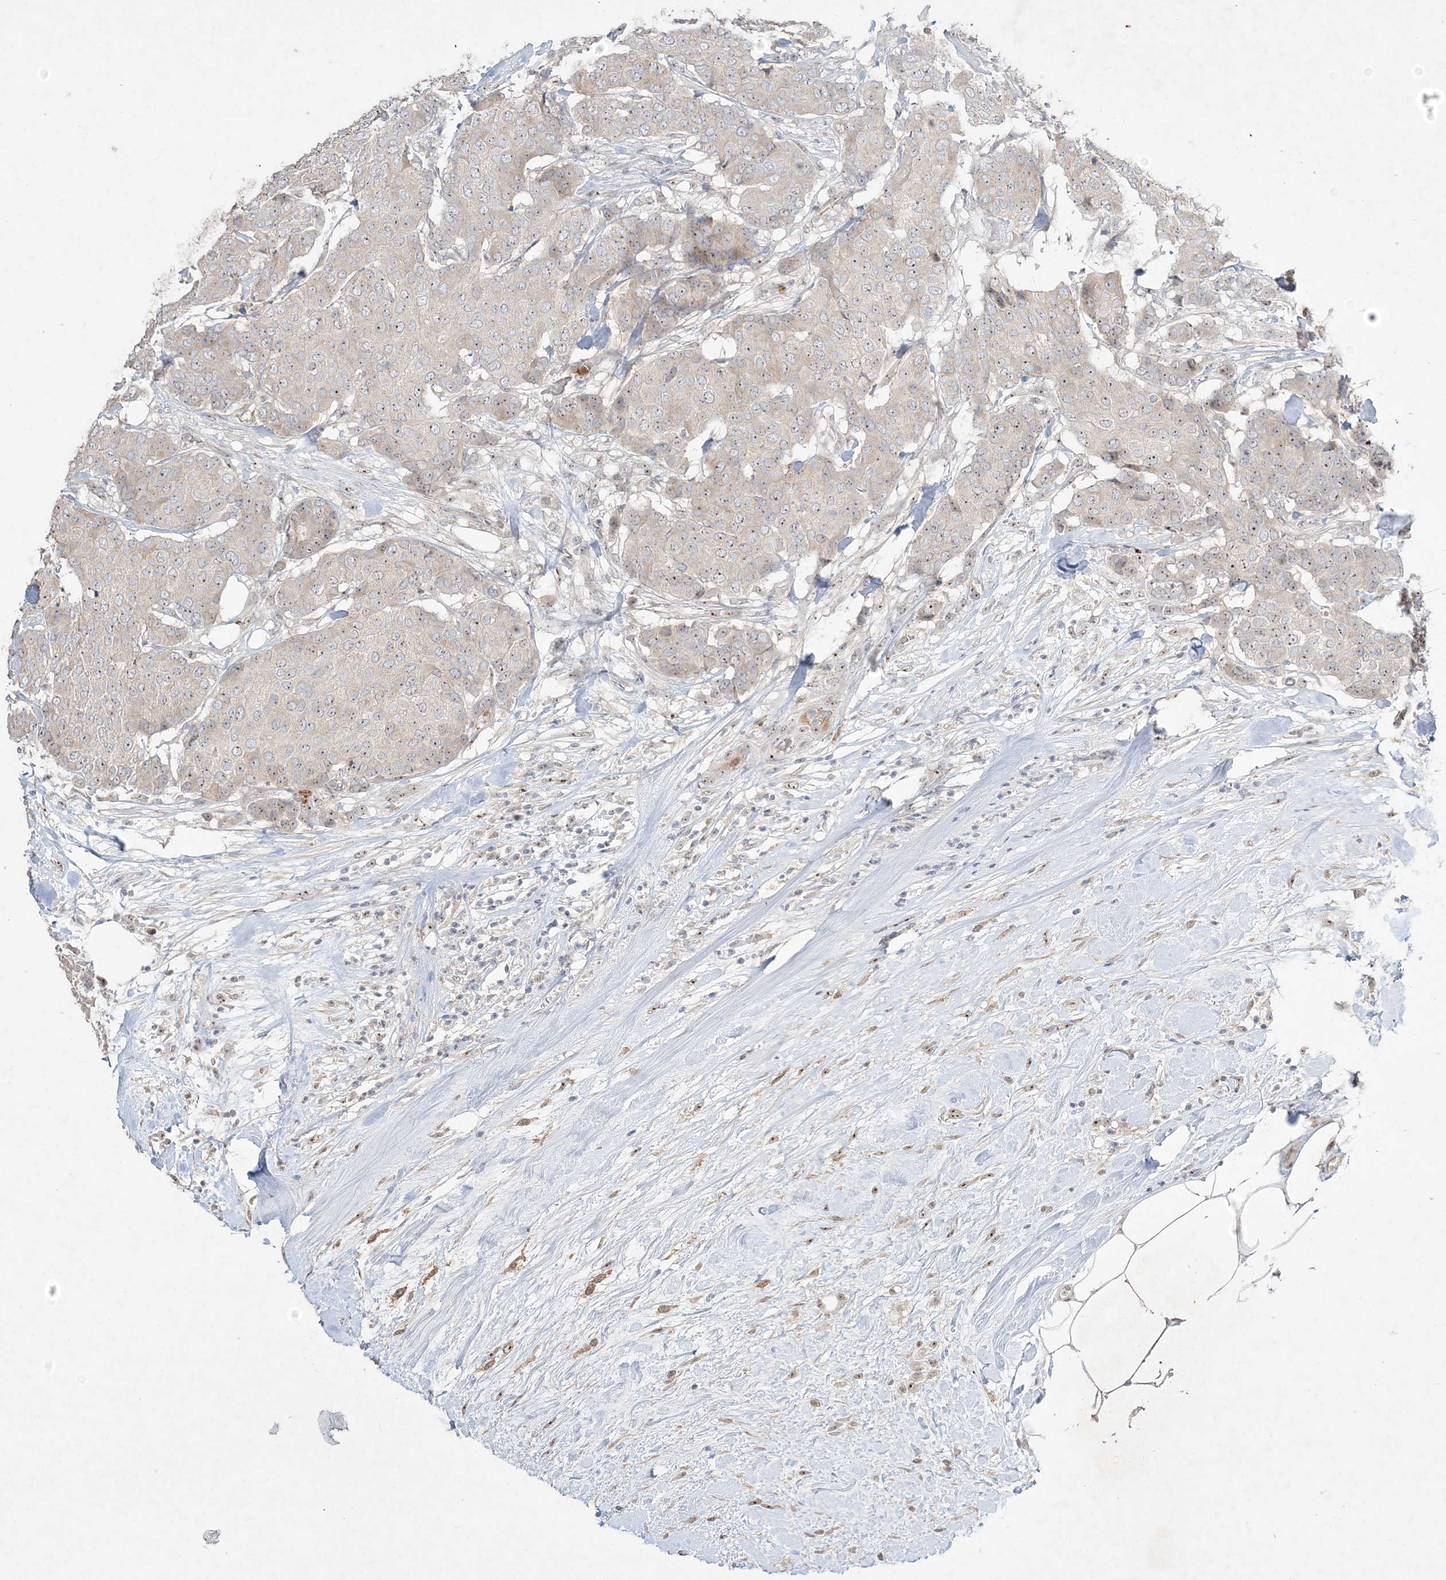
{"staining": {"intensity": "weak", "quantity": "<25%", "location": "nuclear"}, "tissue": "breast cancer", "cell_type": "Tumor cells", "image_type": "cancer", "snomed": [{"axis": "morphology", "description": "Duct carcinoma"}, {"axis": "topography", "description": "Breast"}], "caption": "IHC image of human breast cancer stained for a protein (brown), which demonstrates no staining in tumor cells.", "gene": "NOP16", "patient": {"sex": "female", "age": 75}}